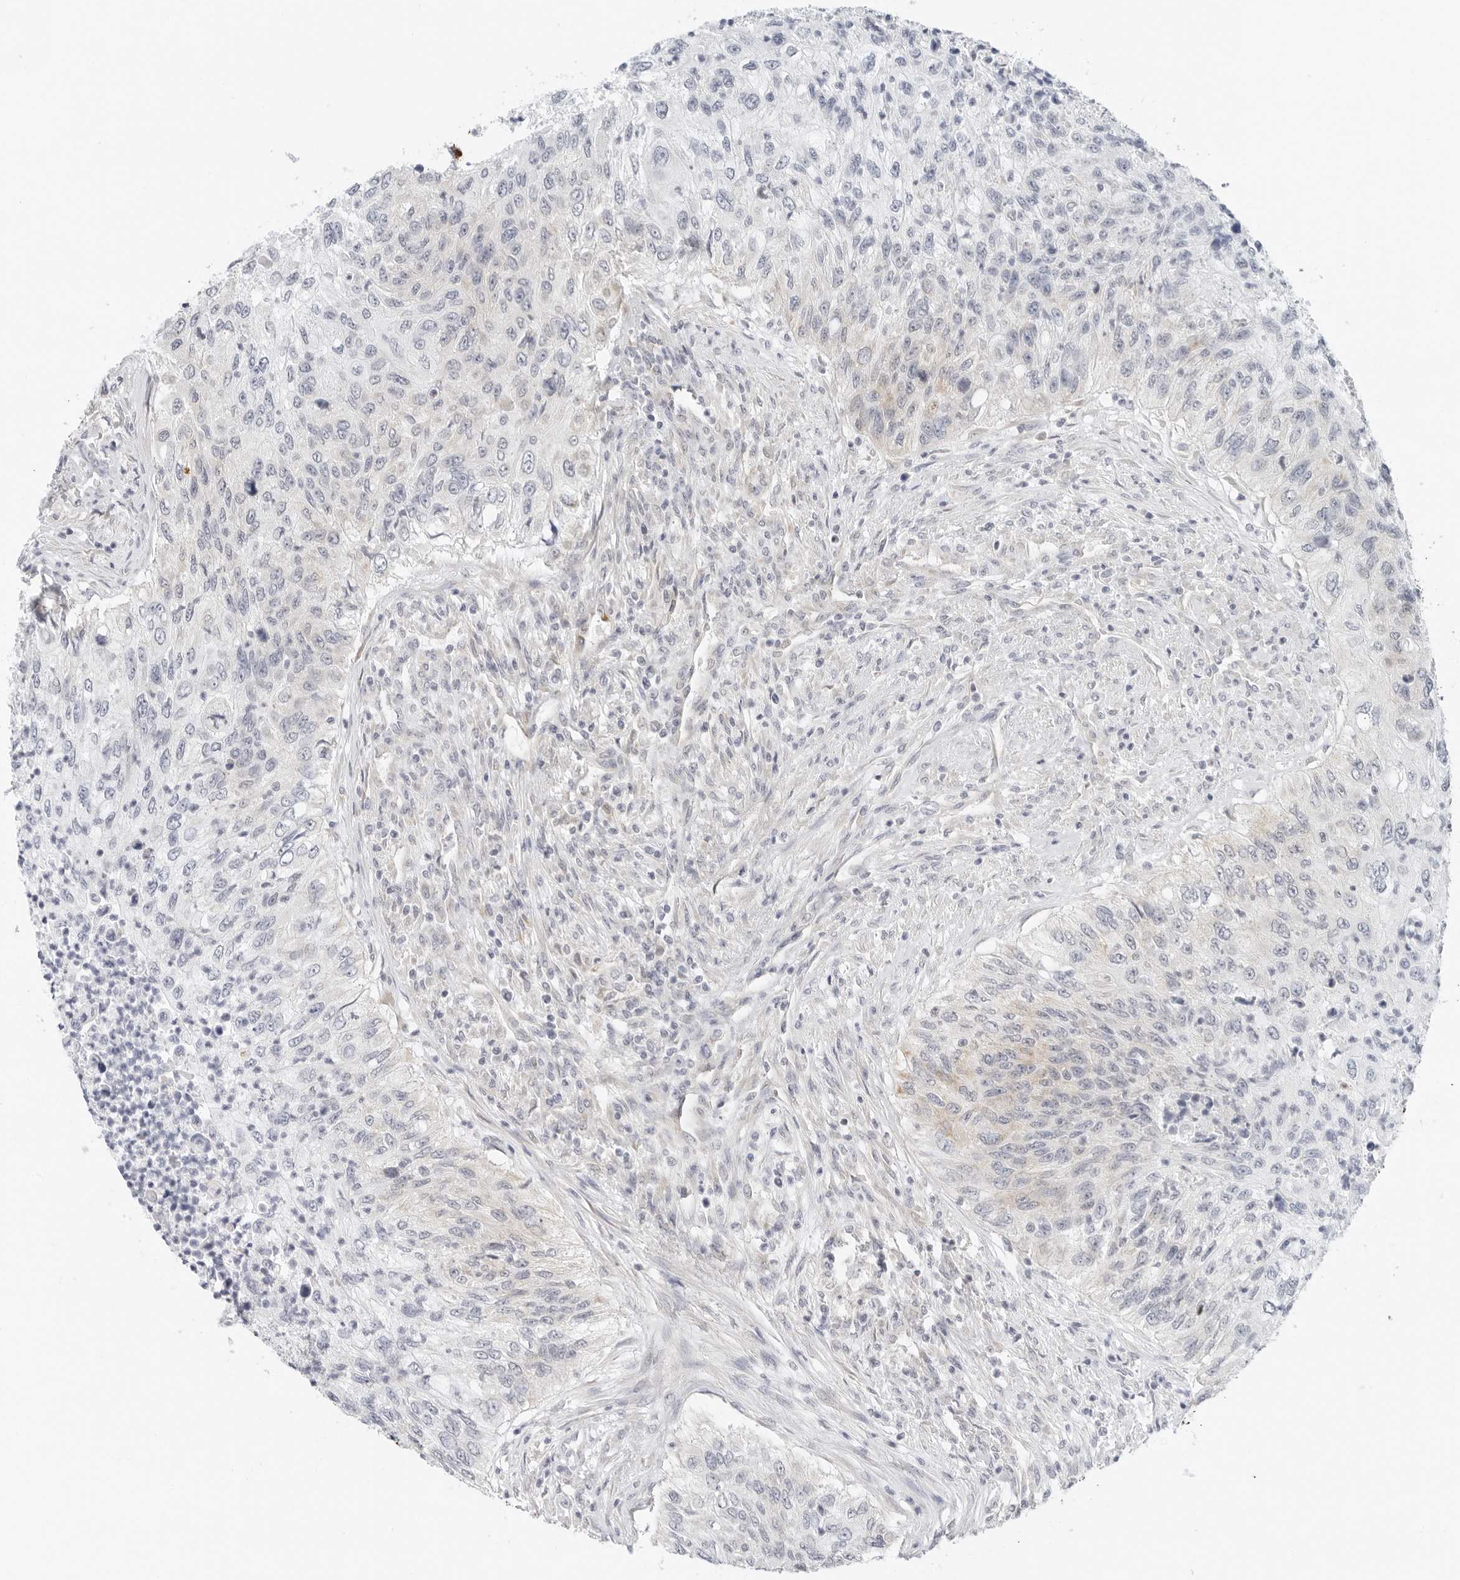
{"staining": {"intensity": "weak", "quantity": "<25%", "location": "cytoplasmic/membranous"}, "tissue": "urothelial cancer", "cell_type": "Tumor cells", "image_type": "cancer", "snomed": [{"axis": "morphology", "description": "Urothelial carcinoma, High grade"}, {"axis": "topography", "description": "Urinary bladder"}], "caption": "The micrograph demonstrates no staining of tumor cells in high-grade urothelial carcinoma.", "gene": "RC3H1", "patient": {"sex": "female", "age": 60}}